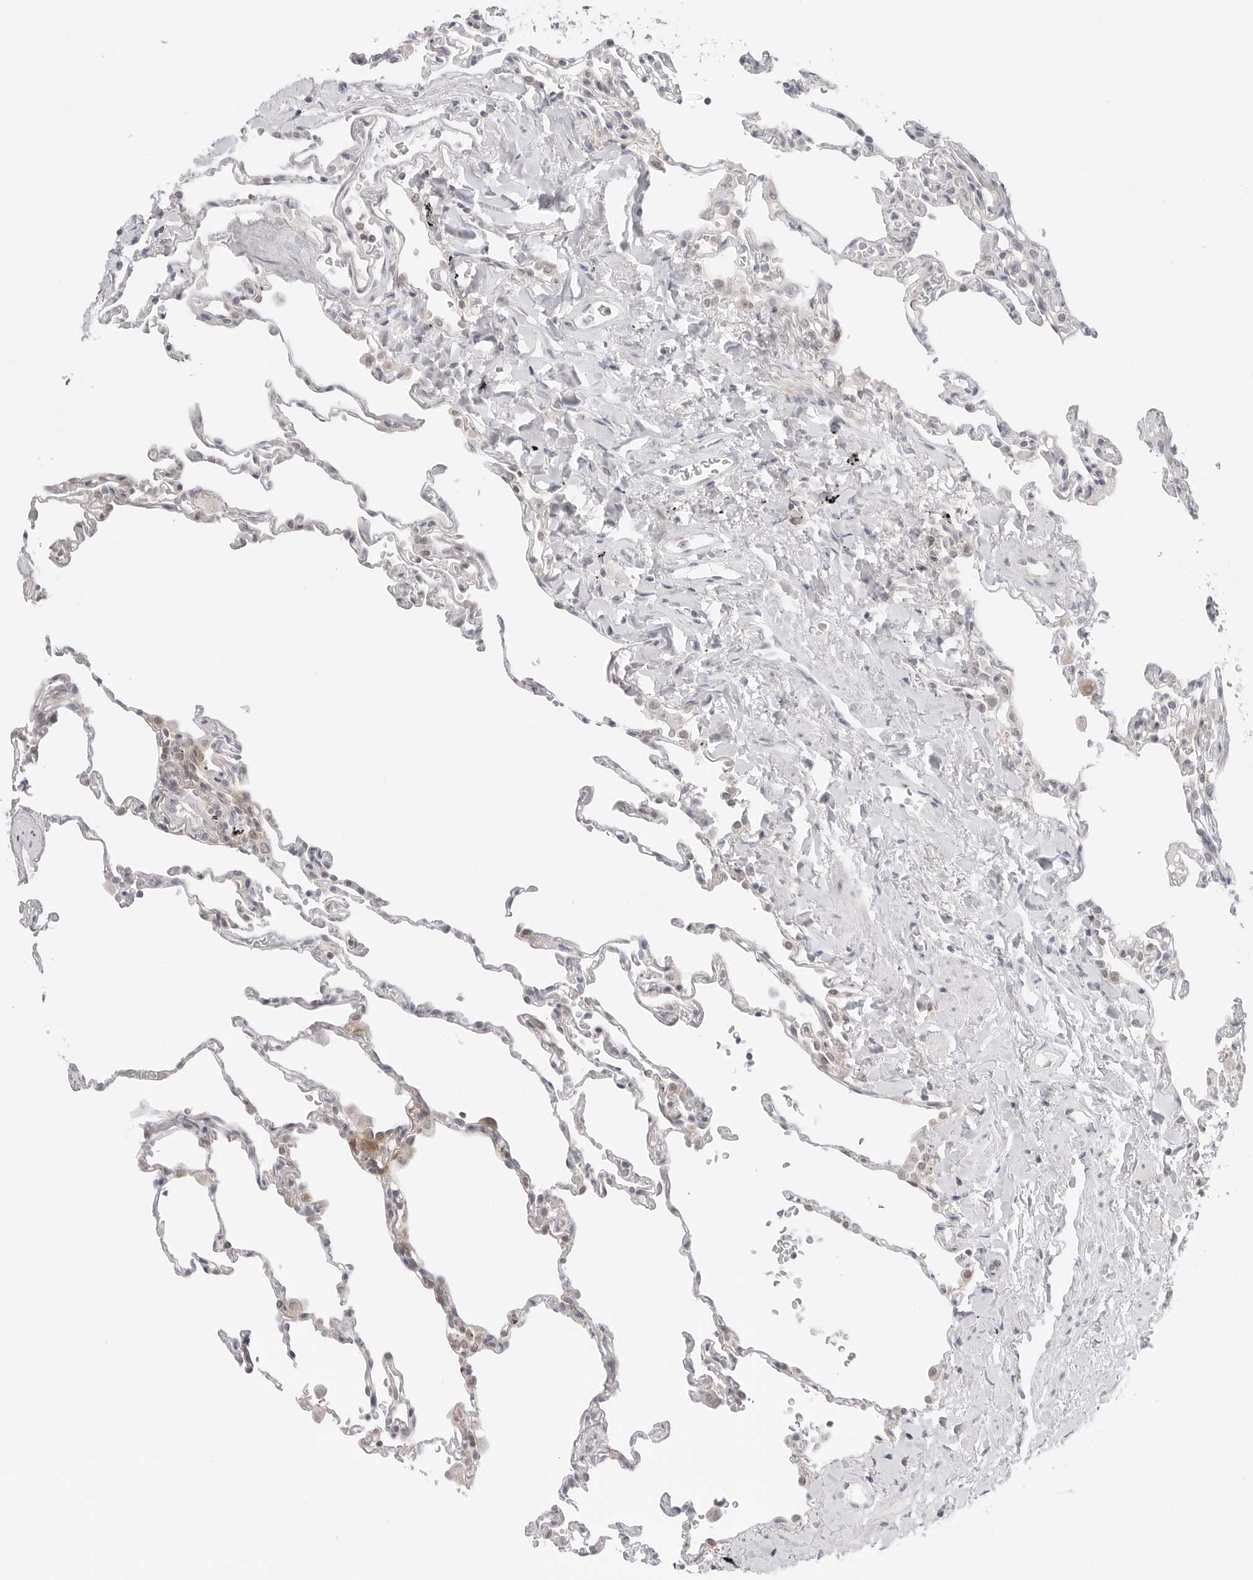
{"staining": {"intensity": "weak", "quantity": "<25%", "location": "cytoplasmic/membranous"}, "tissue": "lung", "cell_type": "Alveolar cells", "image_type": "normal", "snomed": [{"axis": "morphology", "description": "Normal tissue, NOS"}, {"axis": "topography", "description": "Lung"}], "caption": "High power microscopy image of an immunohistochemistry histopathology image of unremarkable lung, revealing no significant staining in alveolar cells. (DAB (3,3'-diaminobenzidine) IHC, high magnification).", "gene": "NUDC", "patient": {"sex": "male", "age": 59}}